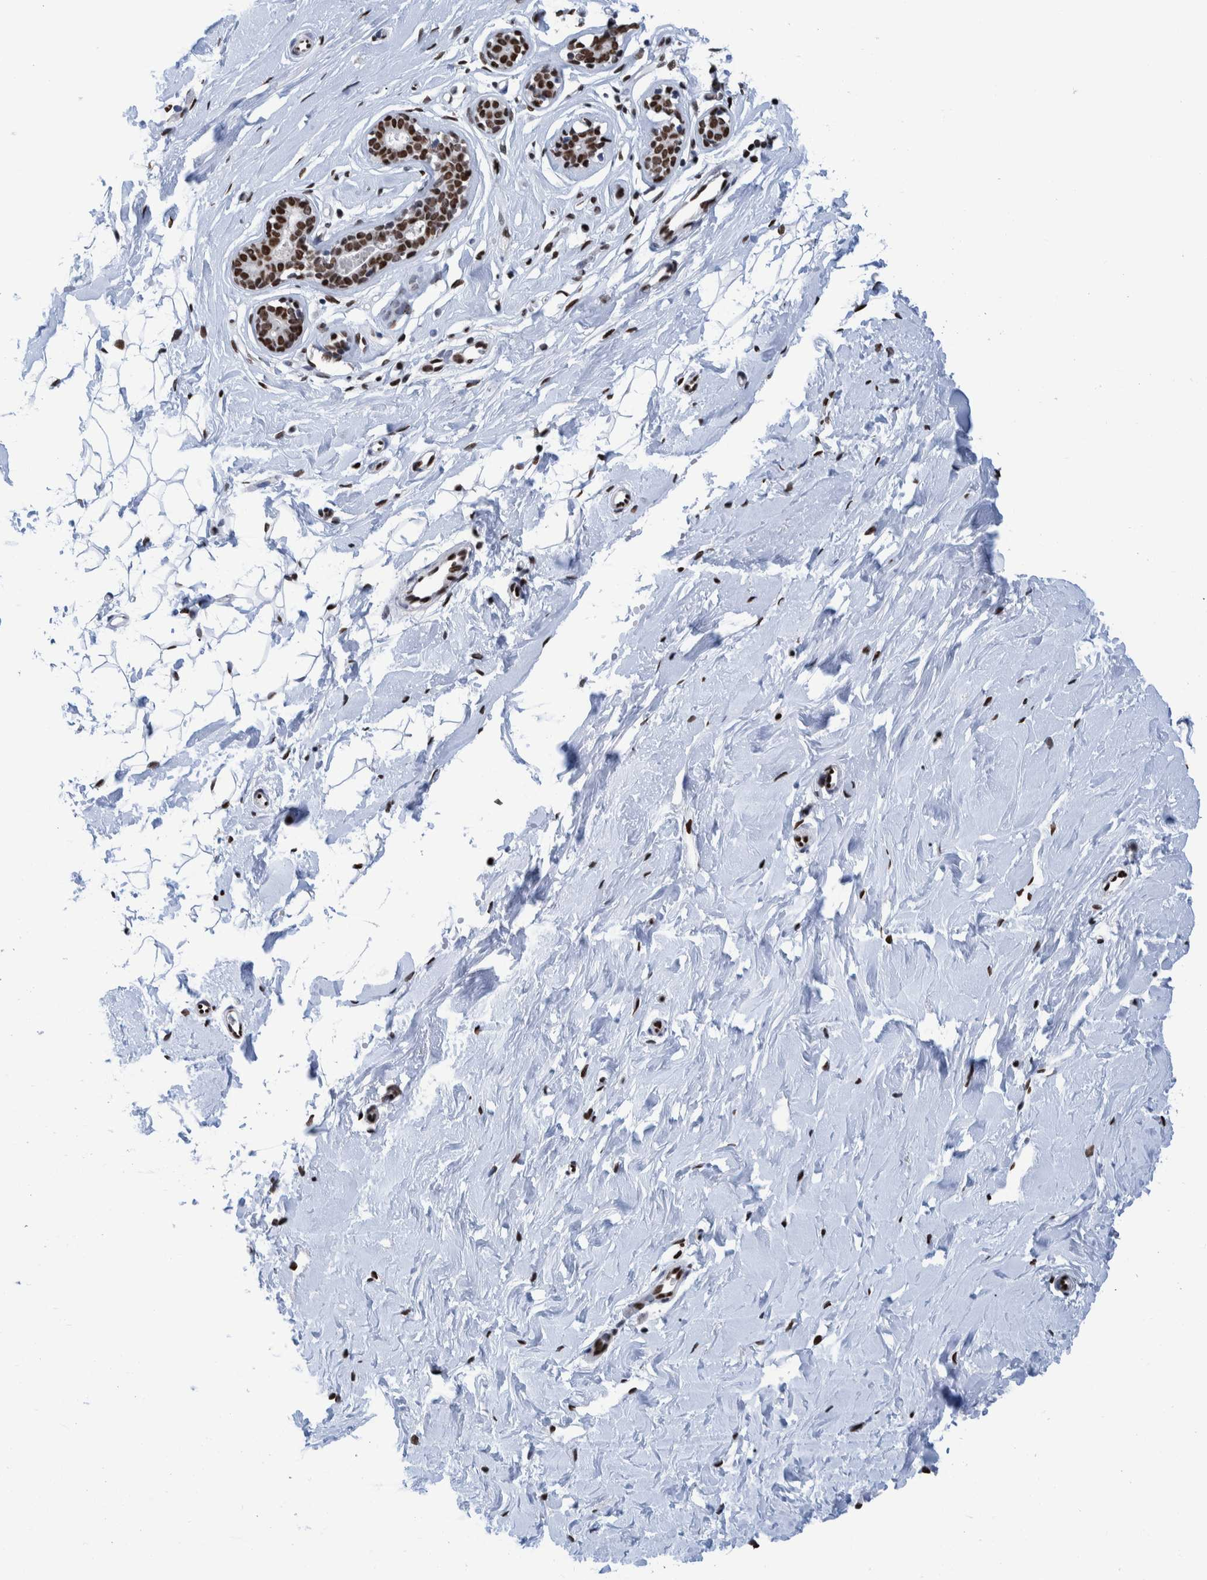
{"staining": {"intensity": "moderate", "quantity": ">75%", "location": "nuclear"}, "tissue": "breast", "cell_type": "Adipocytes", "image_type": "normal", "snomed": [{"axis": "morphology", "description": "Normal tissue, NOS"}, {"axis": "topography", "description": "Breast"}], "caption": "About >75% of adipocytes in normal breast show moderate nuclear protein staining as visualized by brown immunohistochemical staining.", "gene": "HEATR9", "patient": {"sex": "female", "age": 23}}